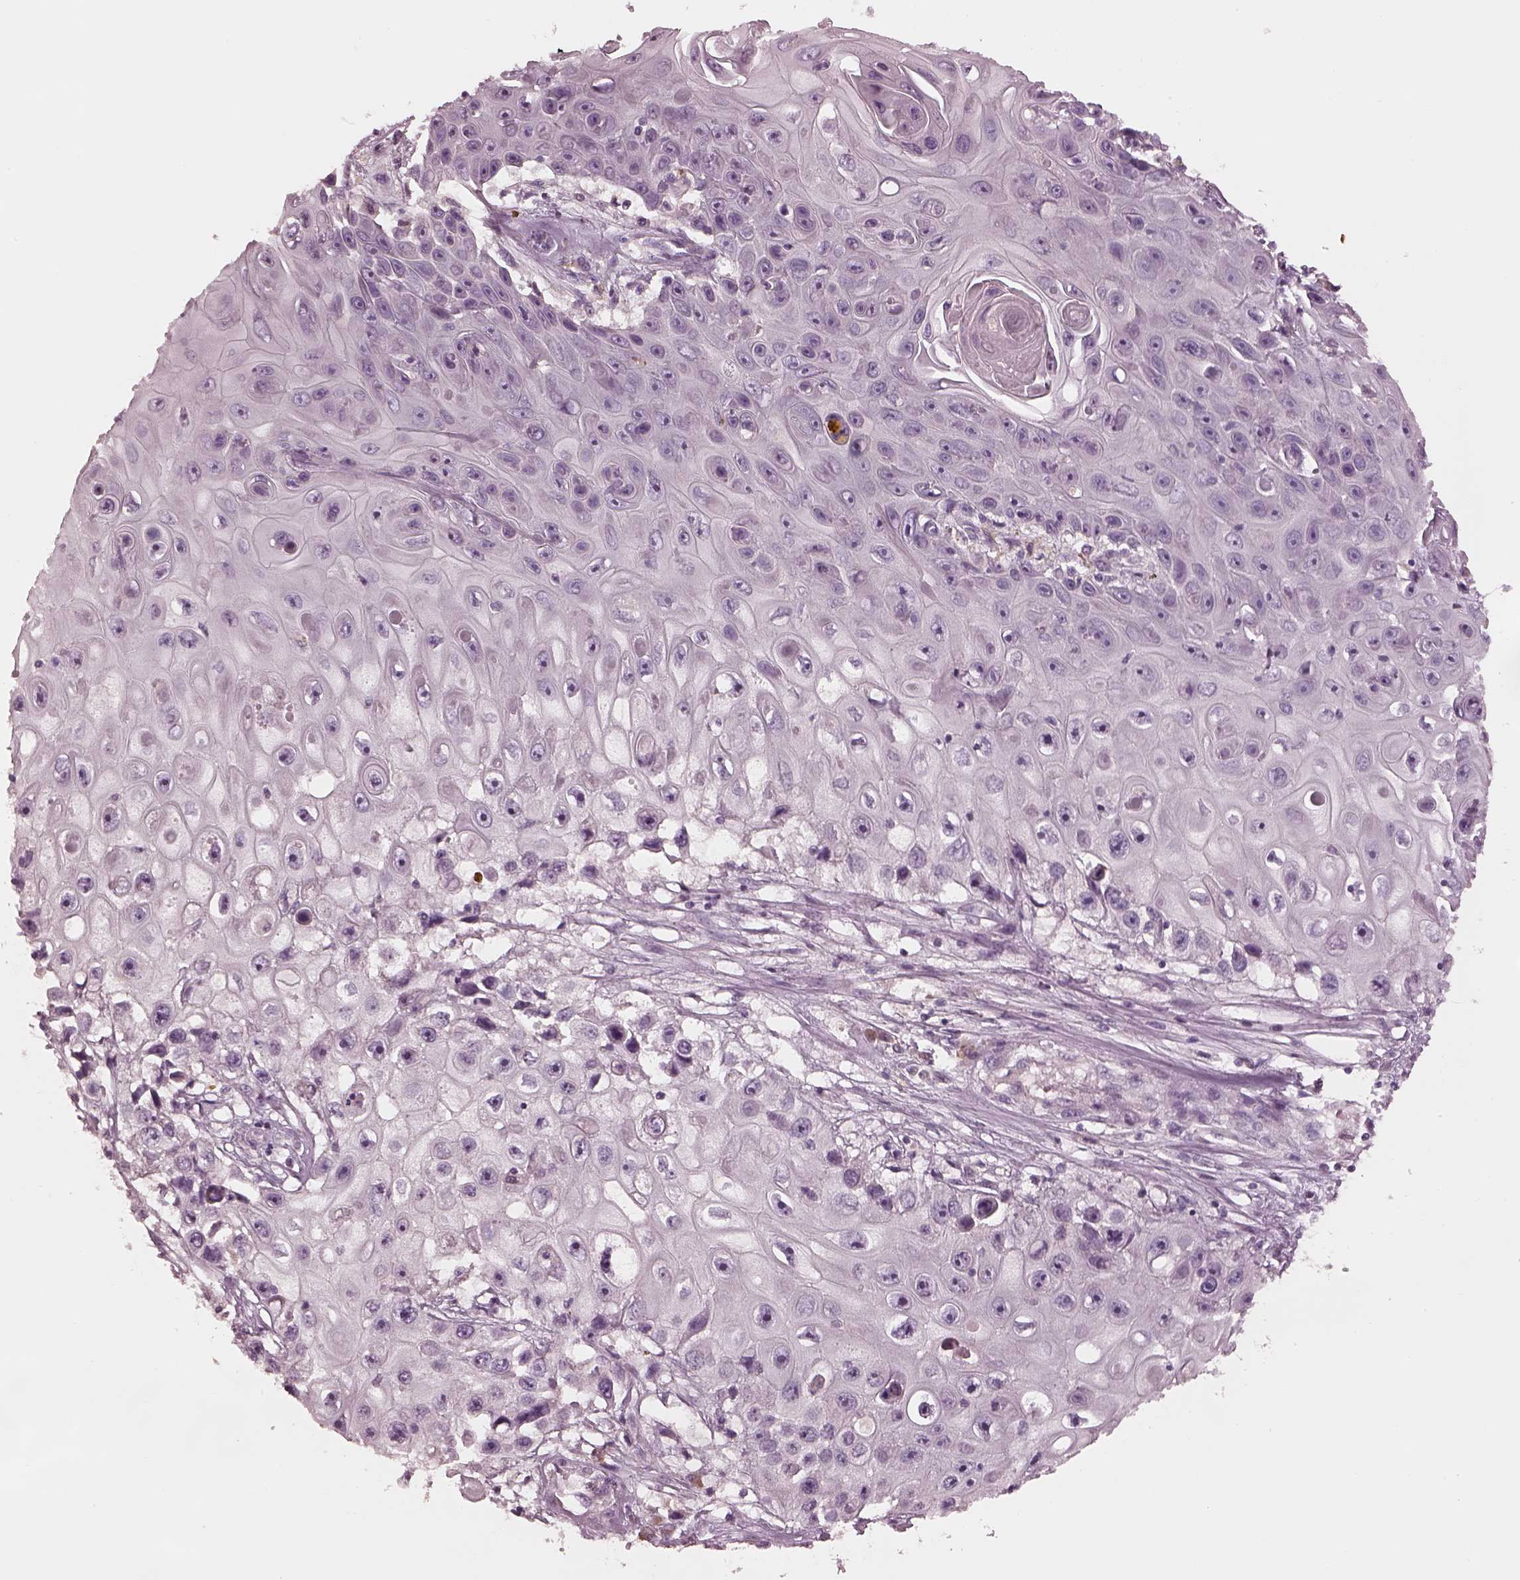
{"staining": {"intensity": "negative", "quantity": "none", "location": "none"}, "tissue": "skin cancer", "cell_type": "Tumor cells", "image_type": "cancer", "snomed": [{"axis": "morphology", "description": "Squamous cell carcinoma, NOS"}, {"axis": "topography", "description": "Skin"}], "caption": "This image is of skin cancer stained with immunohistochemistry (IHC) to label a protein in brown with the nuclei are counter-stained blue. There is no expression in tumor cells.", "gene": "MIA", "patient": {"sex": "male", "age": 82}}